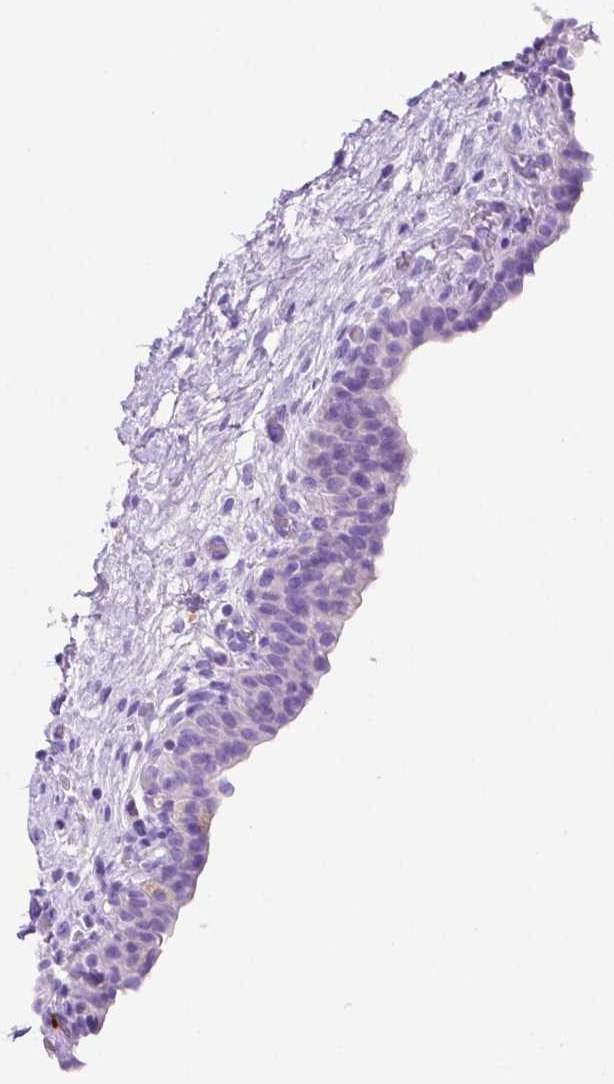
{"staining": {"intensity": "negative", "quantity": "none", "location": "none"}, "tissue": "urinary bladder", "cell_type": "Urothelial cells", "image_type": "normal", "snomed": [{"axis": "morphology", "description": "Normal tissue, NOS"}, {"axis": "topography", "description": "Urinary bladder"}], "caption": "The micrograph reveals no significant expression in urothelial cells of urinary bladder.", "gene": "FOXB2", "patient": {"sex": "male", "age": 69}}